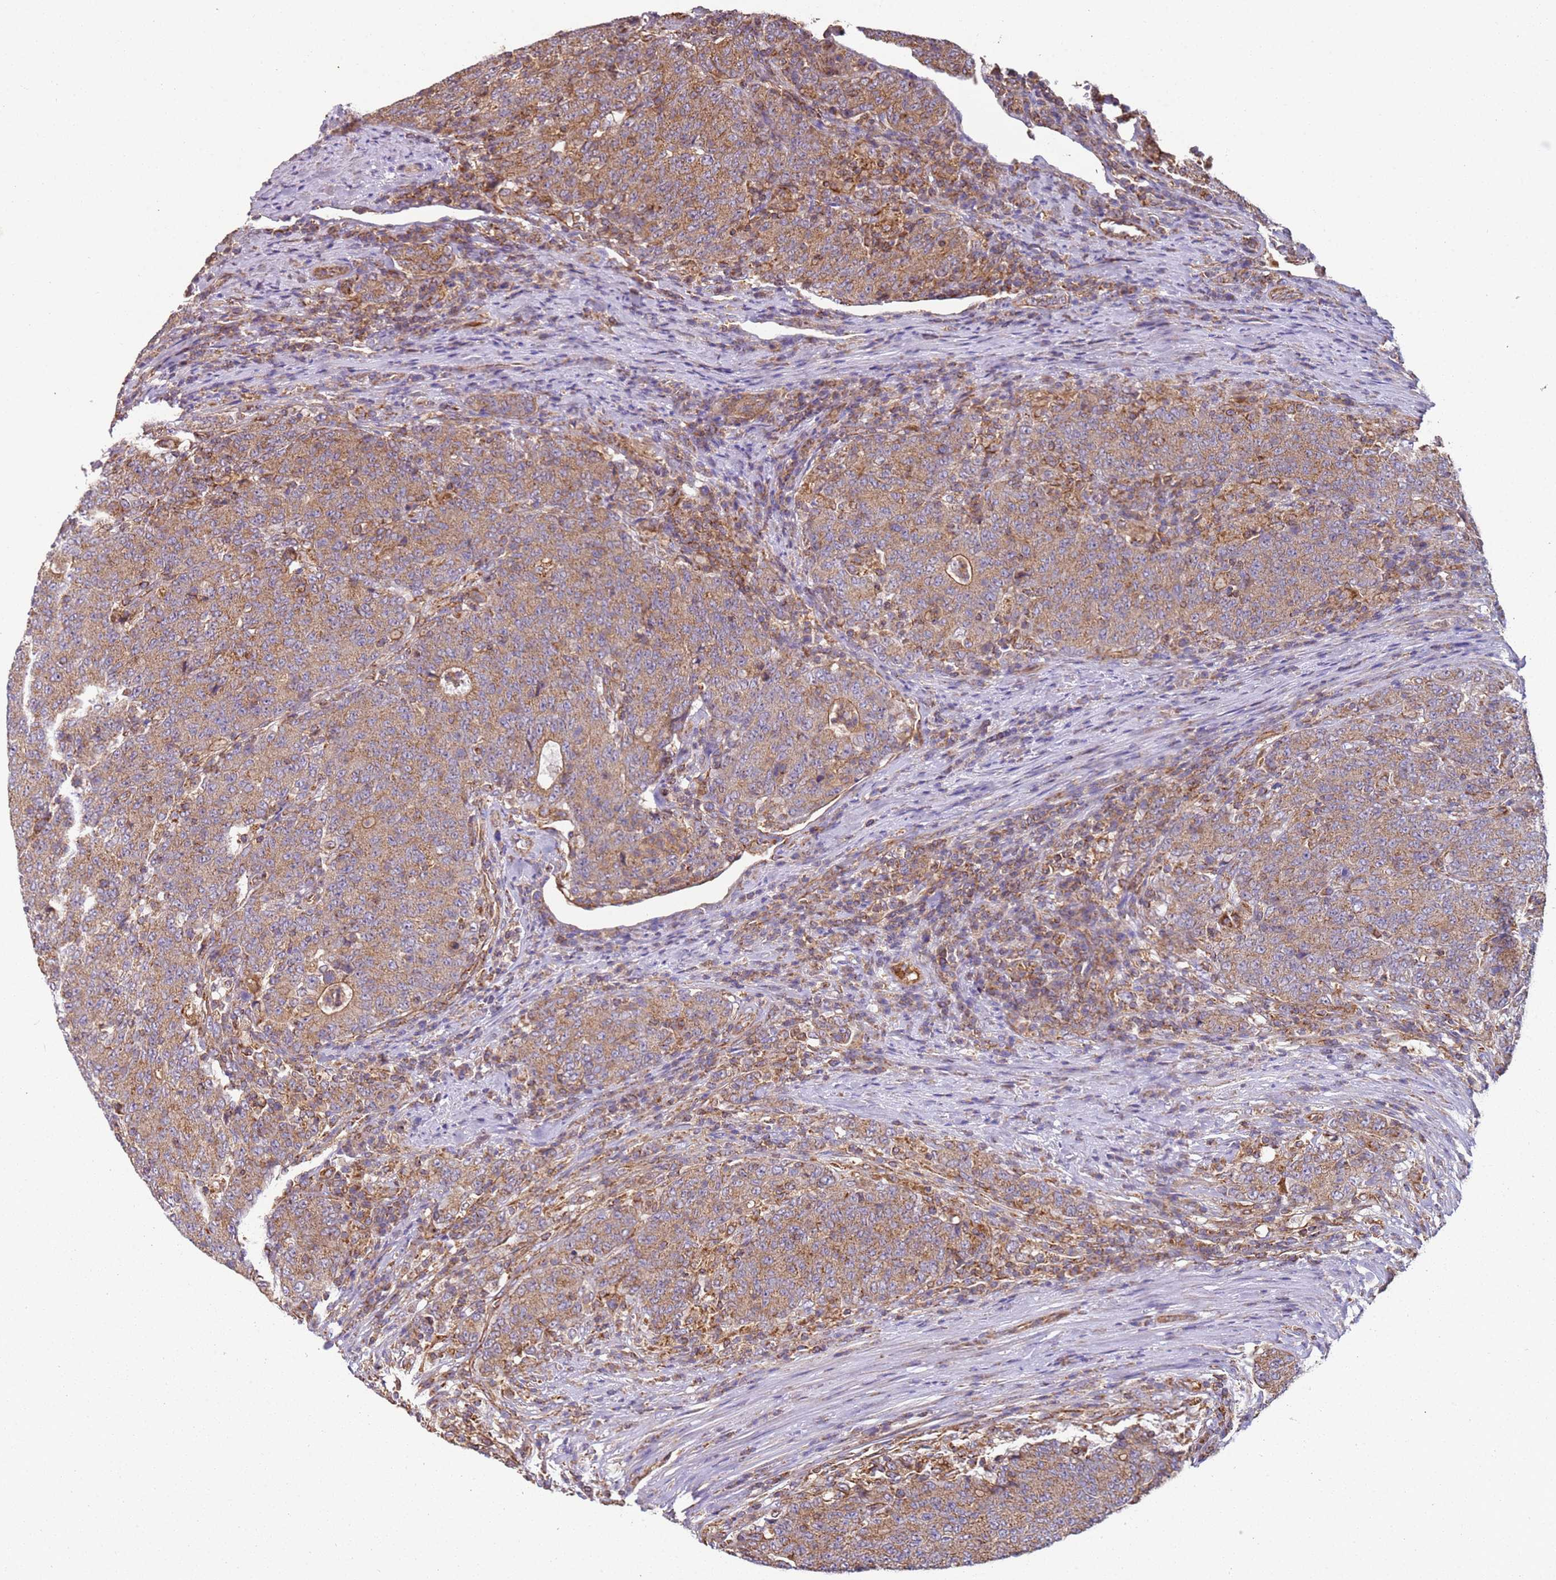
{"staining": {"intensity": "moderate", "quantity": ">75%", "location": "cytoplasmic/membranous"}, "tissue": "colorectal cancer", "cell_type": "Tumor cells", "image_type": "cancer", "snomed": [{"axis": "morphology", "description": "Adenocarcinoma, NOS"}, {"axis": "topography", "description": "Colon"}], "caption": "Immunohistochemistry (IHC) (DAB (3,3'-diaminobenzidine)) staining of human colorectal cancer (adenocarcinoma) demonstrates moderate cytoplasmic/membranous protein expression in about >75% of tumor cells.", "gene": "RMND5A", "patient": {"sex": "female", "age": 75}}